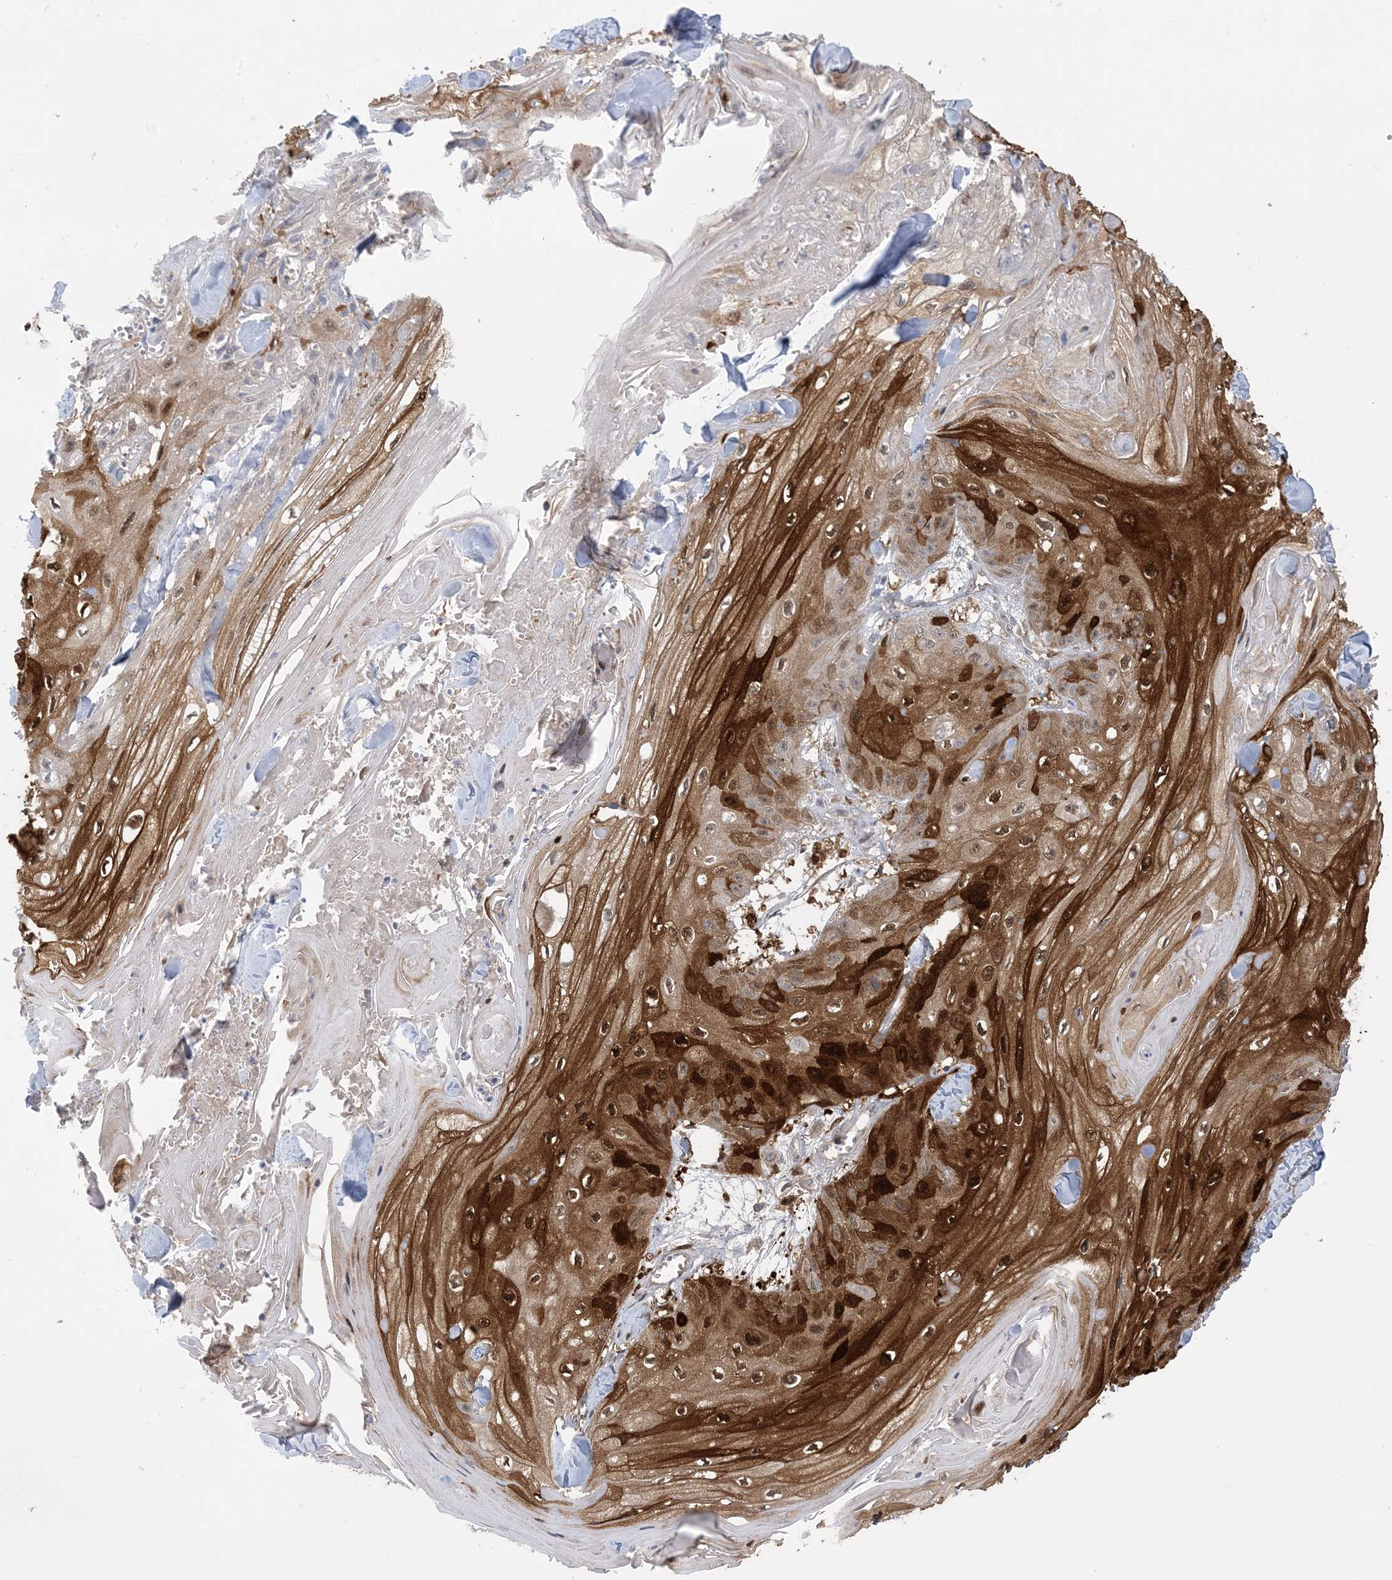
{"staining": {"intensity": "strong", "quantity": ">75%", "location": "cytoplasmic/membranous,nuclear"}, "tissue": "skin cancer", "cell_type": "Tumor cells", "image_type": "cancer", "snomed": [{"axis": "morphology", "description": "Squamous cell carcinoma, NOS"}, {"axis": "topography", "description": "Skin"}], "caption": "Protein expression analysis of skin cancer displays strong cytoplasmic/membranous and nuclear staining in about >75% of tumor cells. (brown staining indicates protein expression, while blue staining denotes nuclei).", "gene": "HMGCS1", "patient": {"sex": "male", "age": 74}}